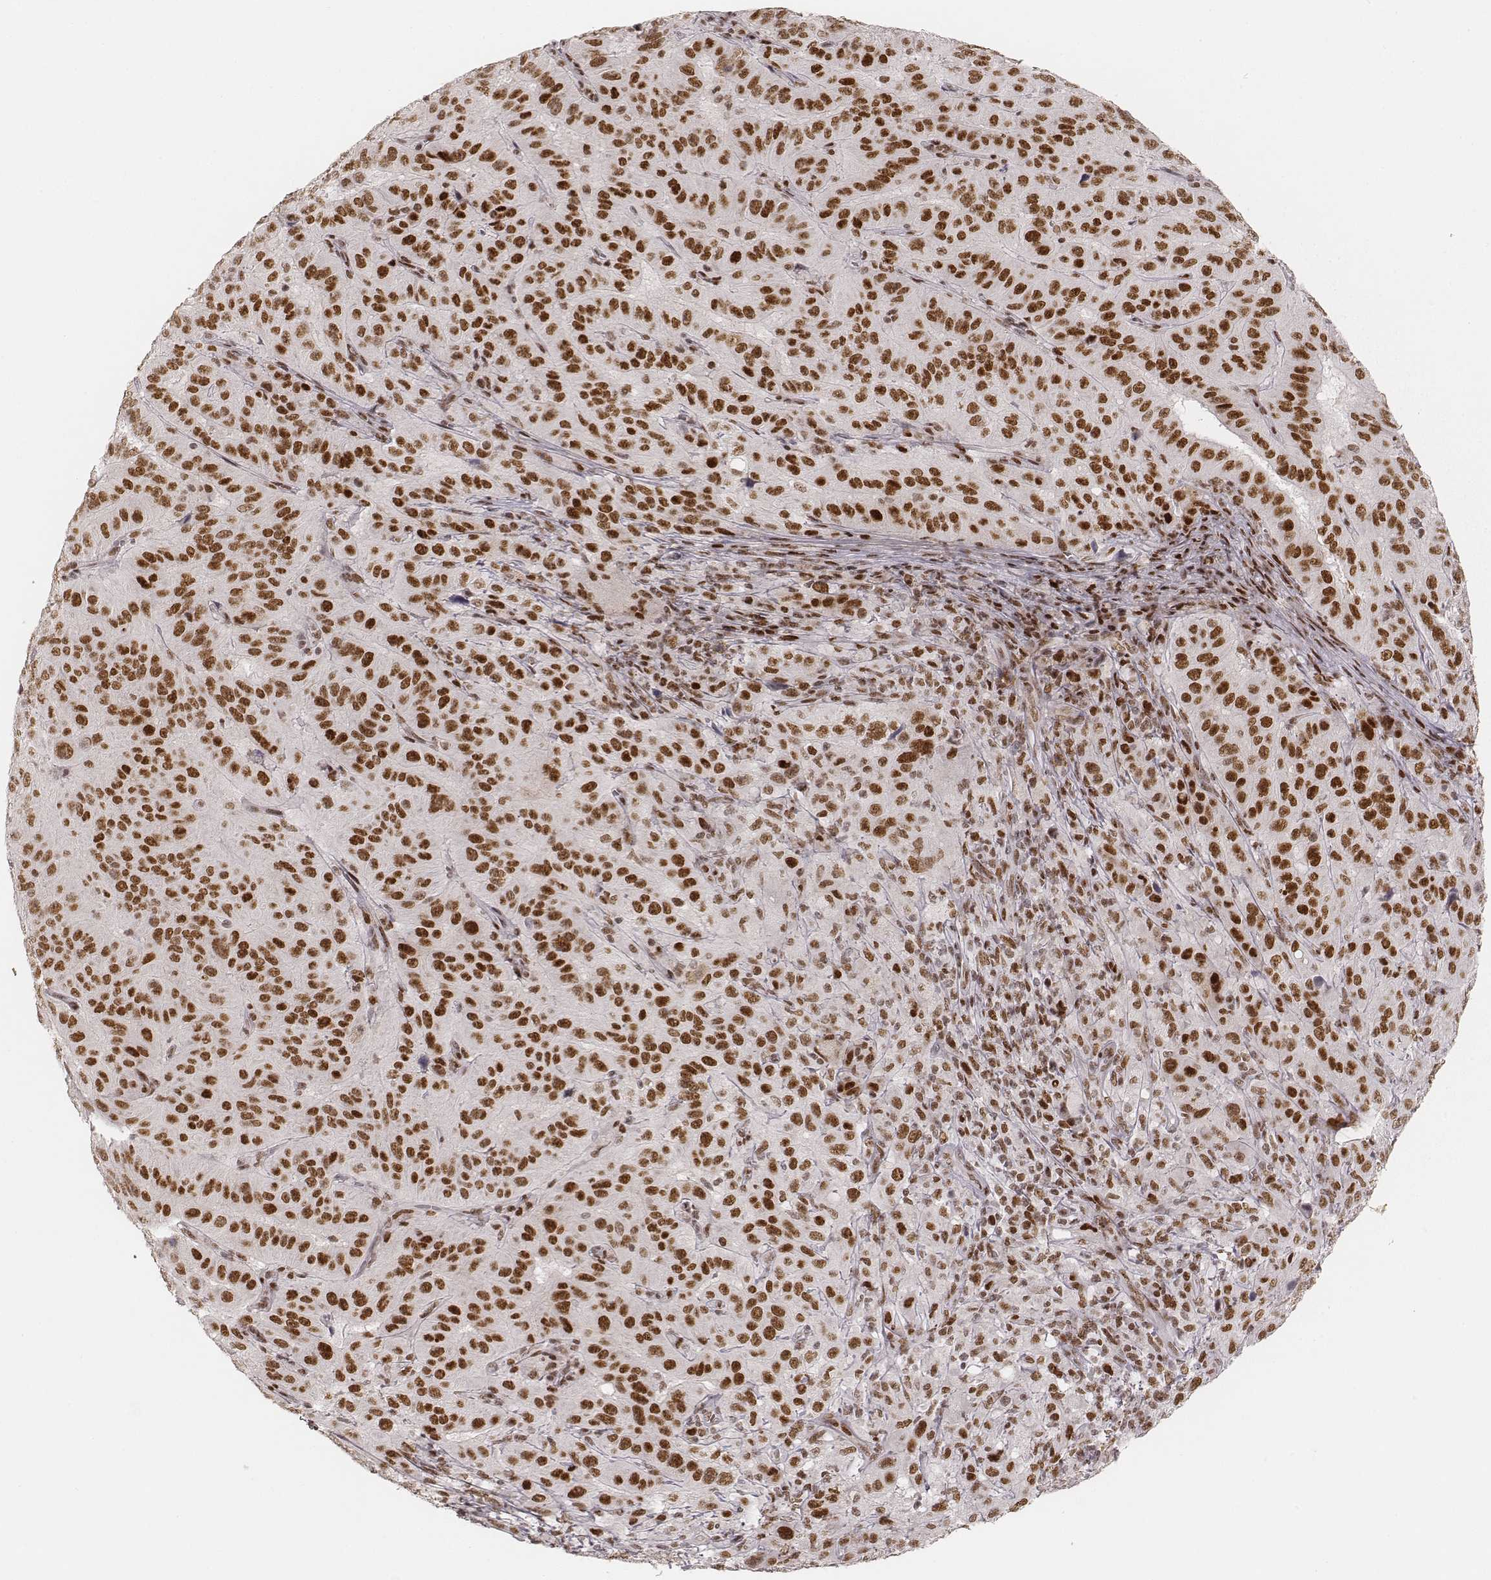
{"staining": {"intensity": "strong", "quantity": ">75%", "location": "nuclear"}, "tissue": "pancreatic cancer", "cell_type": "Tumor cells", "image_type": "cancer", "snomed": [{"axis": "morphology", "description": "Adenocarcinoma, NOS"}, {"axis": "topography", "description": "Pancreas"}], "caption": "Immunohistochemical staining of pancreatic cancer (adenocarcinoma) displays high levels of strong nuclear positivity in approximately >75% of tumor cells. (brown staining indicates protein expression, while blue staining denotes nuclei).", "gene": "HNRNPC", "patient": {"sex": "male", "age": 63}}